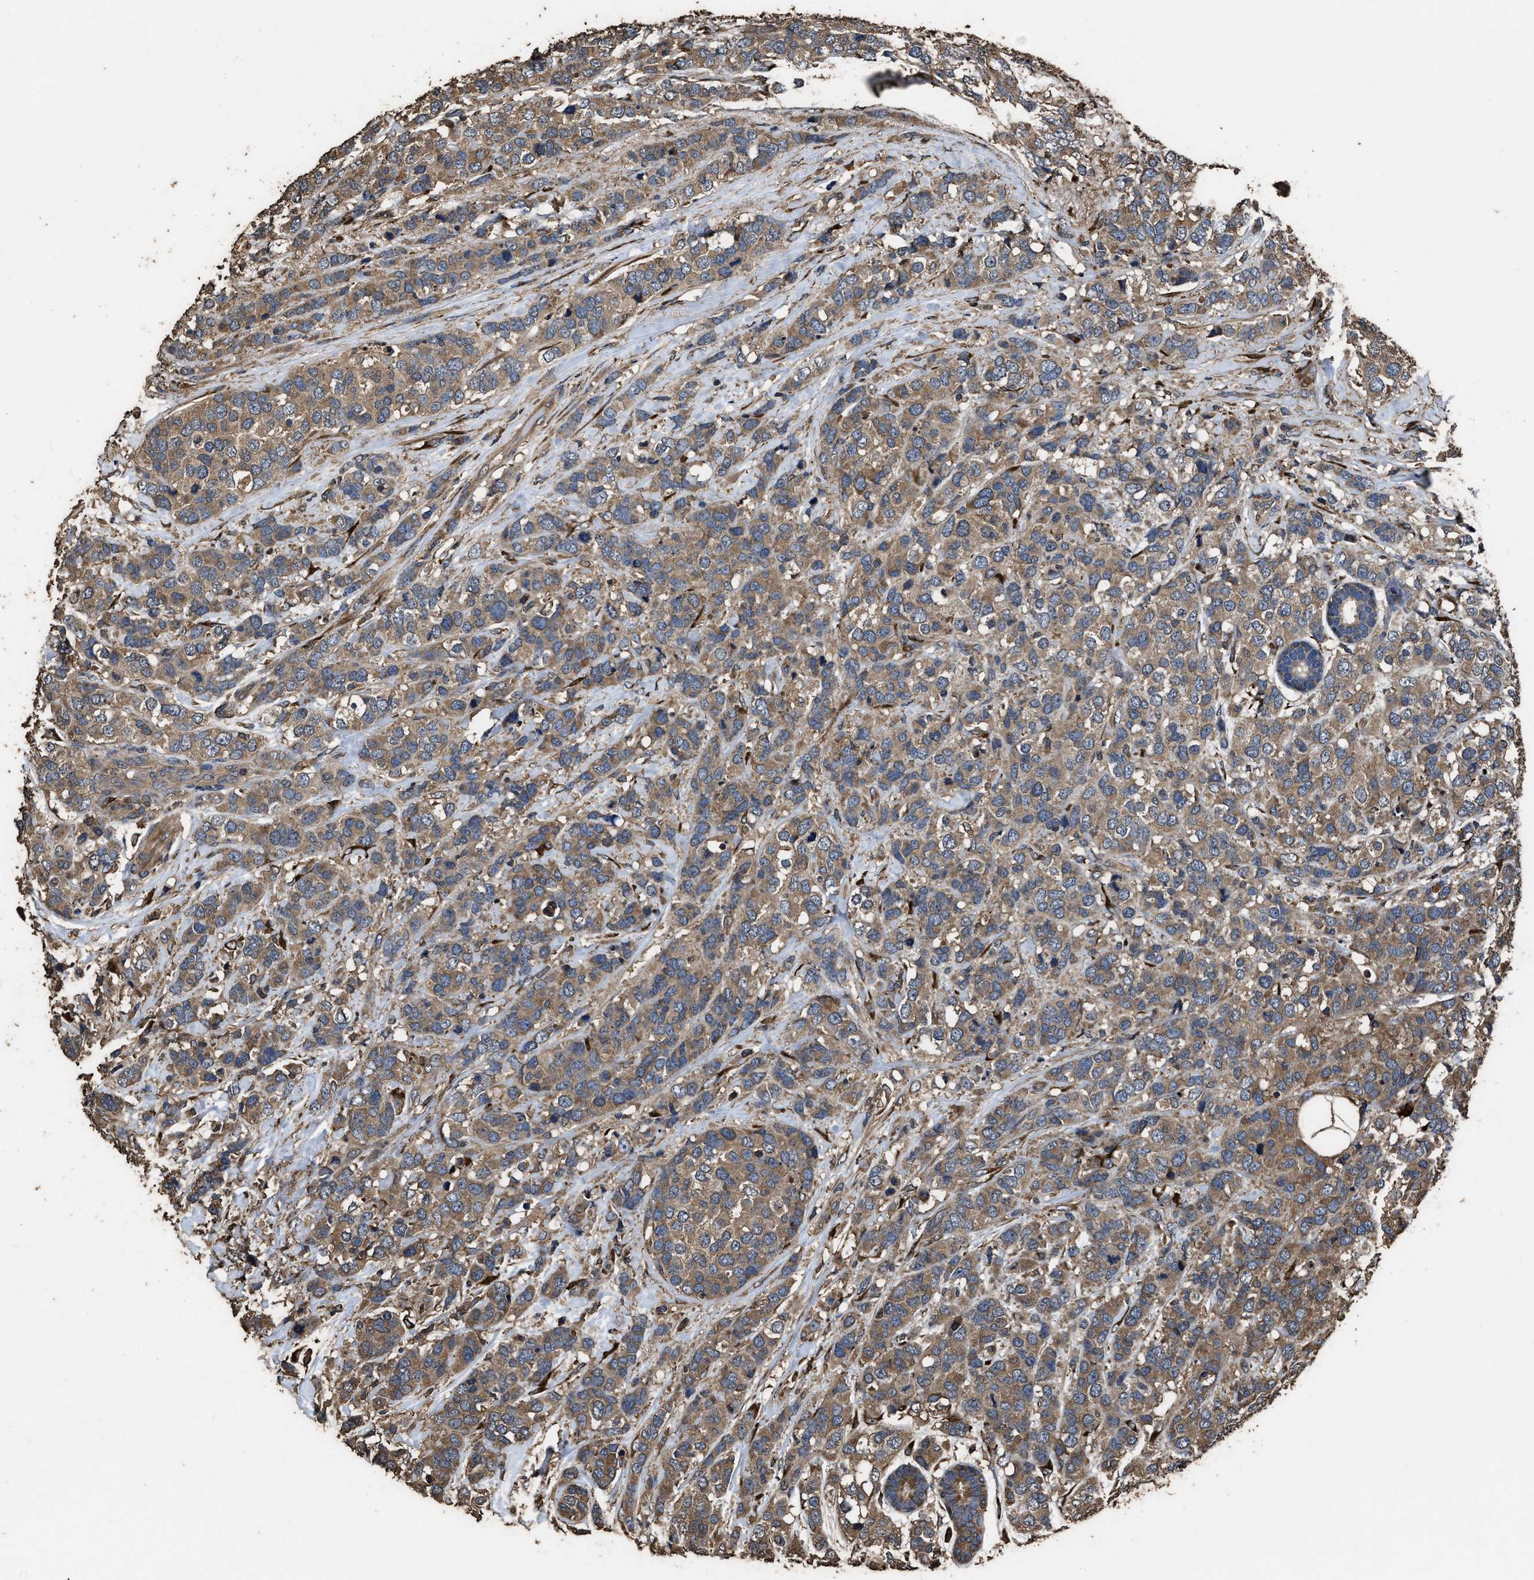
{"staining": {"intensity": "moderate", "quantity": ">75%", "location": "cytoplasmic/membranous"}, "tissue": "breast cancer", "cell_type": "Tumor cells", "image_type": "cancer", "snomed": [{"axis": "morphology", "description": "Lobular carcinoma"}, {"axis": "topography", "description": "Breast"}], "caption": "Breast cancer (lobular carcinoma) stained for a protein (brown) displays moderate cytoplasmic/membranous positive positivity in about >75% of tumor cells.", "gene": "ZMYND19", "patient": {"sex": "female", "age": 59}}